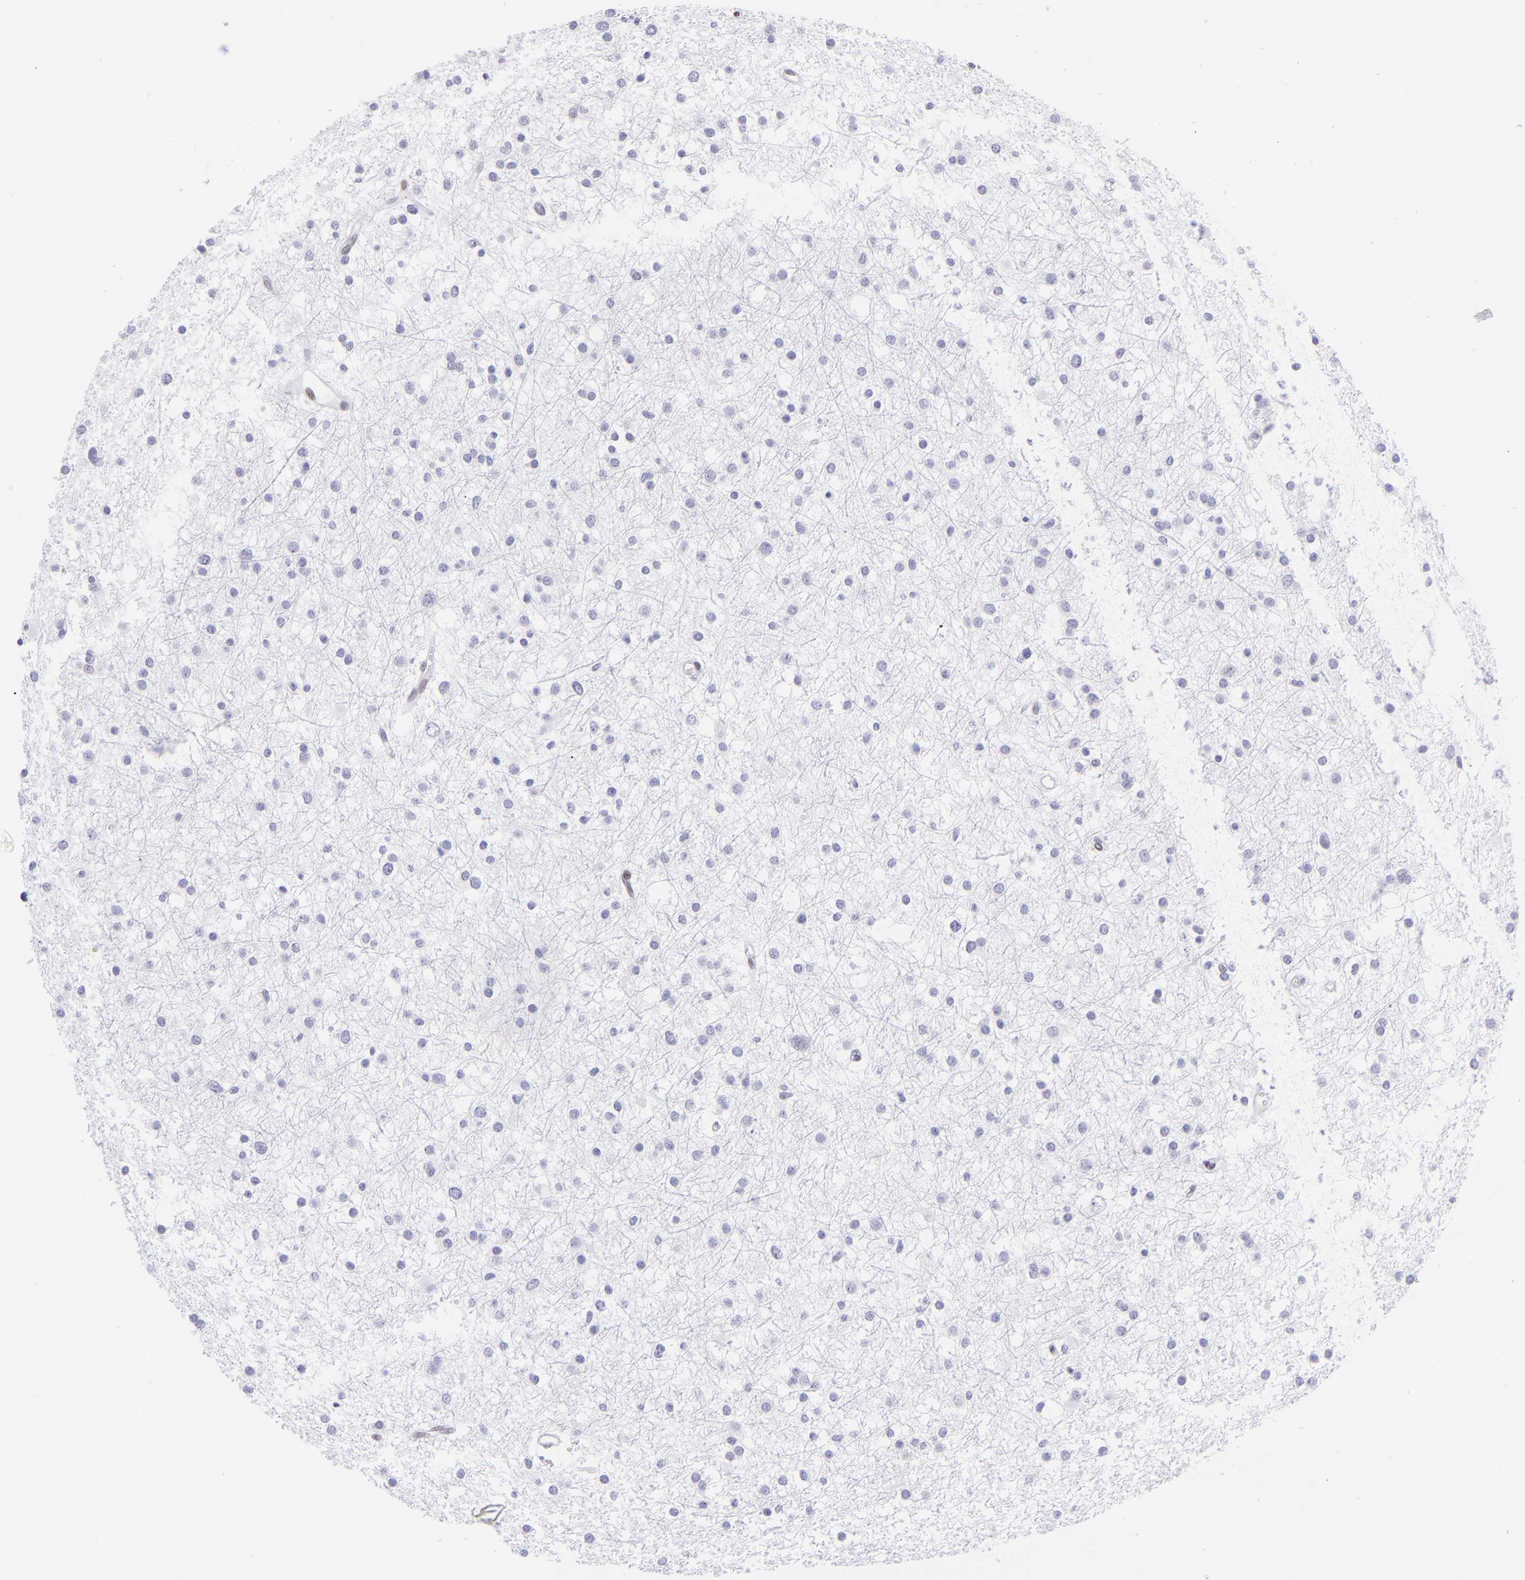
{"staining": {"intensity": "negative", "quantity": "none", "location": "none"}, "tissue": "glioma", "cell_type": "Tumor cells", "image_type": "cancer", "snomed": [{"axis": "morphology", "description": "Glioma, malignant, Low grade"}, {"axis": "topography", "description": "Brain"}], "caption": "High power microscopy image of an immunohistochemistry (IHC) image of glioma, revealing no significant expression in tumor cells.", "gene": "ETS1", "patient": {"sex": "female", "age": 36}}